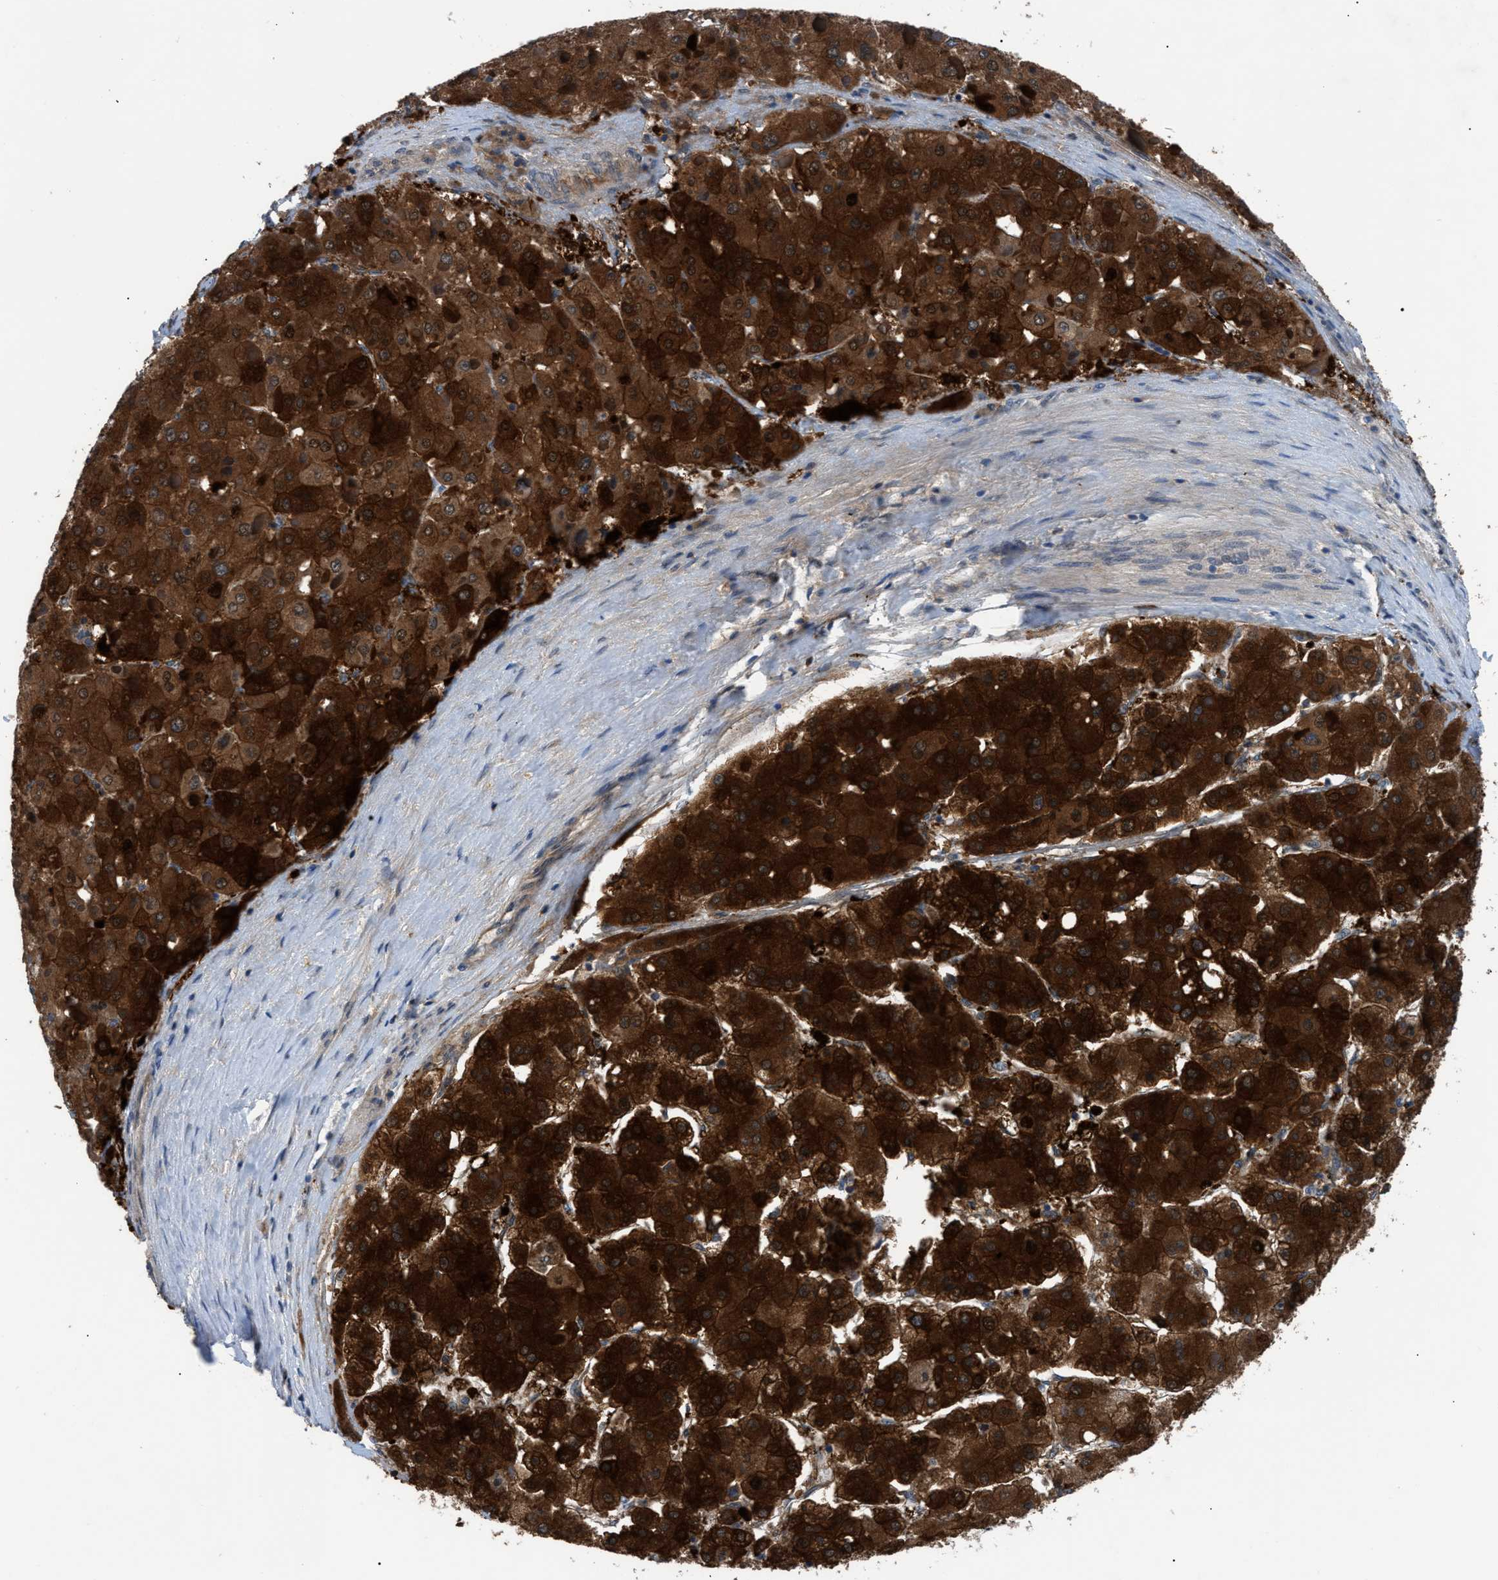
{"staining": {"intensity": "strong", "quantity": ">75%", "location": "cytoplasmic/membranous"}, "tissue": "liver cancer", "cell_type": "Tumor cells", "image_type": "cancer", "snomed": [{"axis": "morphology", "description": "Carcinoma, Hepatocellular, NOS"}, {"axis": "topography", "description": "Liver"}], "caption": "Liver cancer stained with DAB (3,3'-diaminobenzidine) immunohistochemistry (IHC) exhibits high levels of strong cytoplasmic/membranous expression in approximately >75% of tumor cells.", "gene": "TMEM45B", "patient": {"sex": "female", "age": 73}}